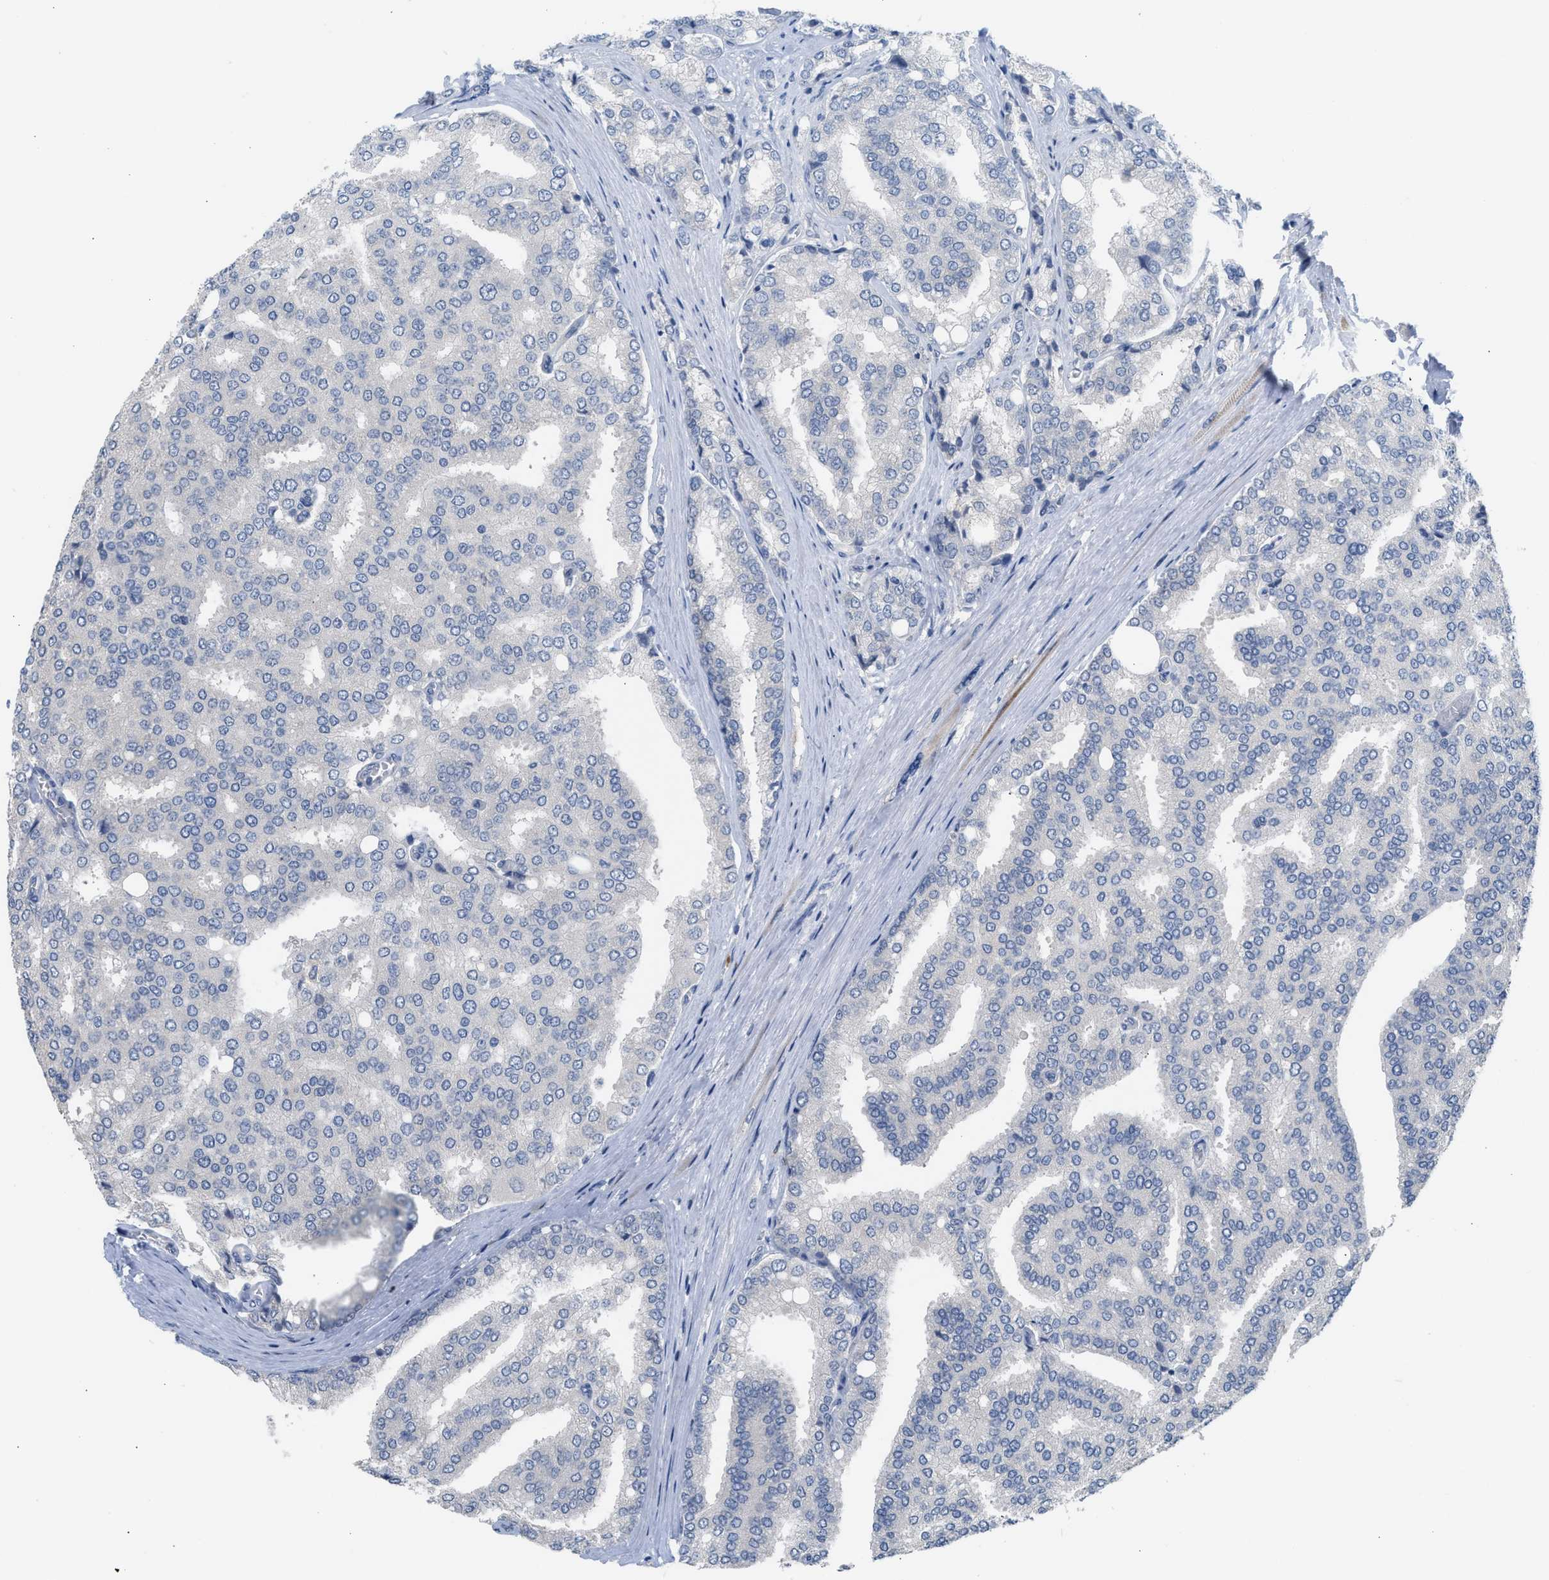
{"staining": {"intensity": "negative", "quantity": "none", "location": "none"}, "tissue": "prostate cancer", "cell_type": "Tumor cells", "image_type": "cancer", "snomed": [{"axis": "morphology", "description": "Adenocarcinoma, High grade"}, {"axis": "topography", "description": "Prostate"}], "caption": "A photomicrograph of human prostate adenocarcinoma (high-grade) is negative for staining in tumor cells. (Stains: DAB IHC with hematoxylin counter stain, Microscopy: brightfield microscopy at high magnification).", "gene": "RHBDF2", "patient": {"sex": "male", "age": 50}}